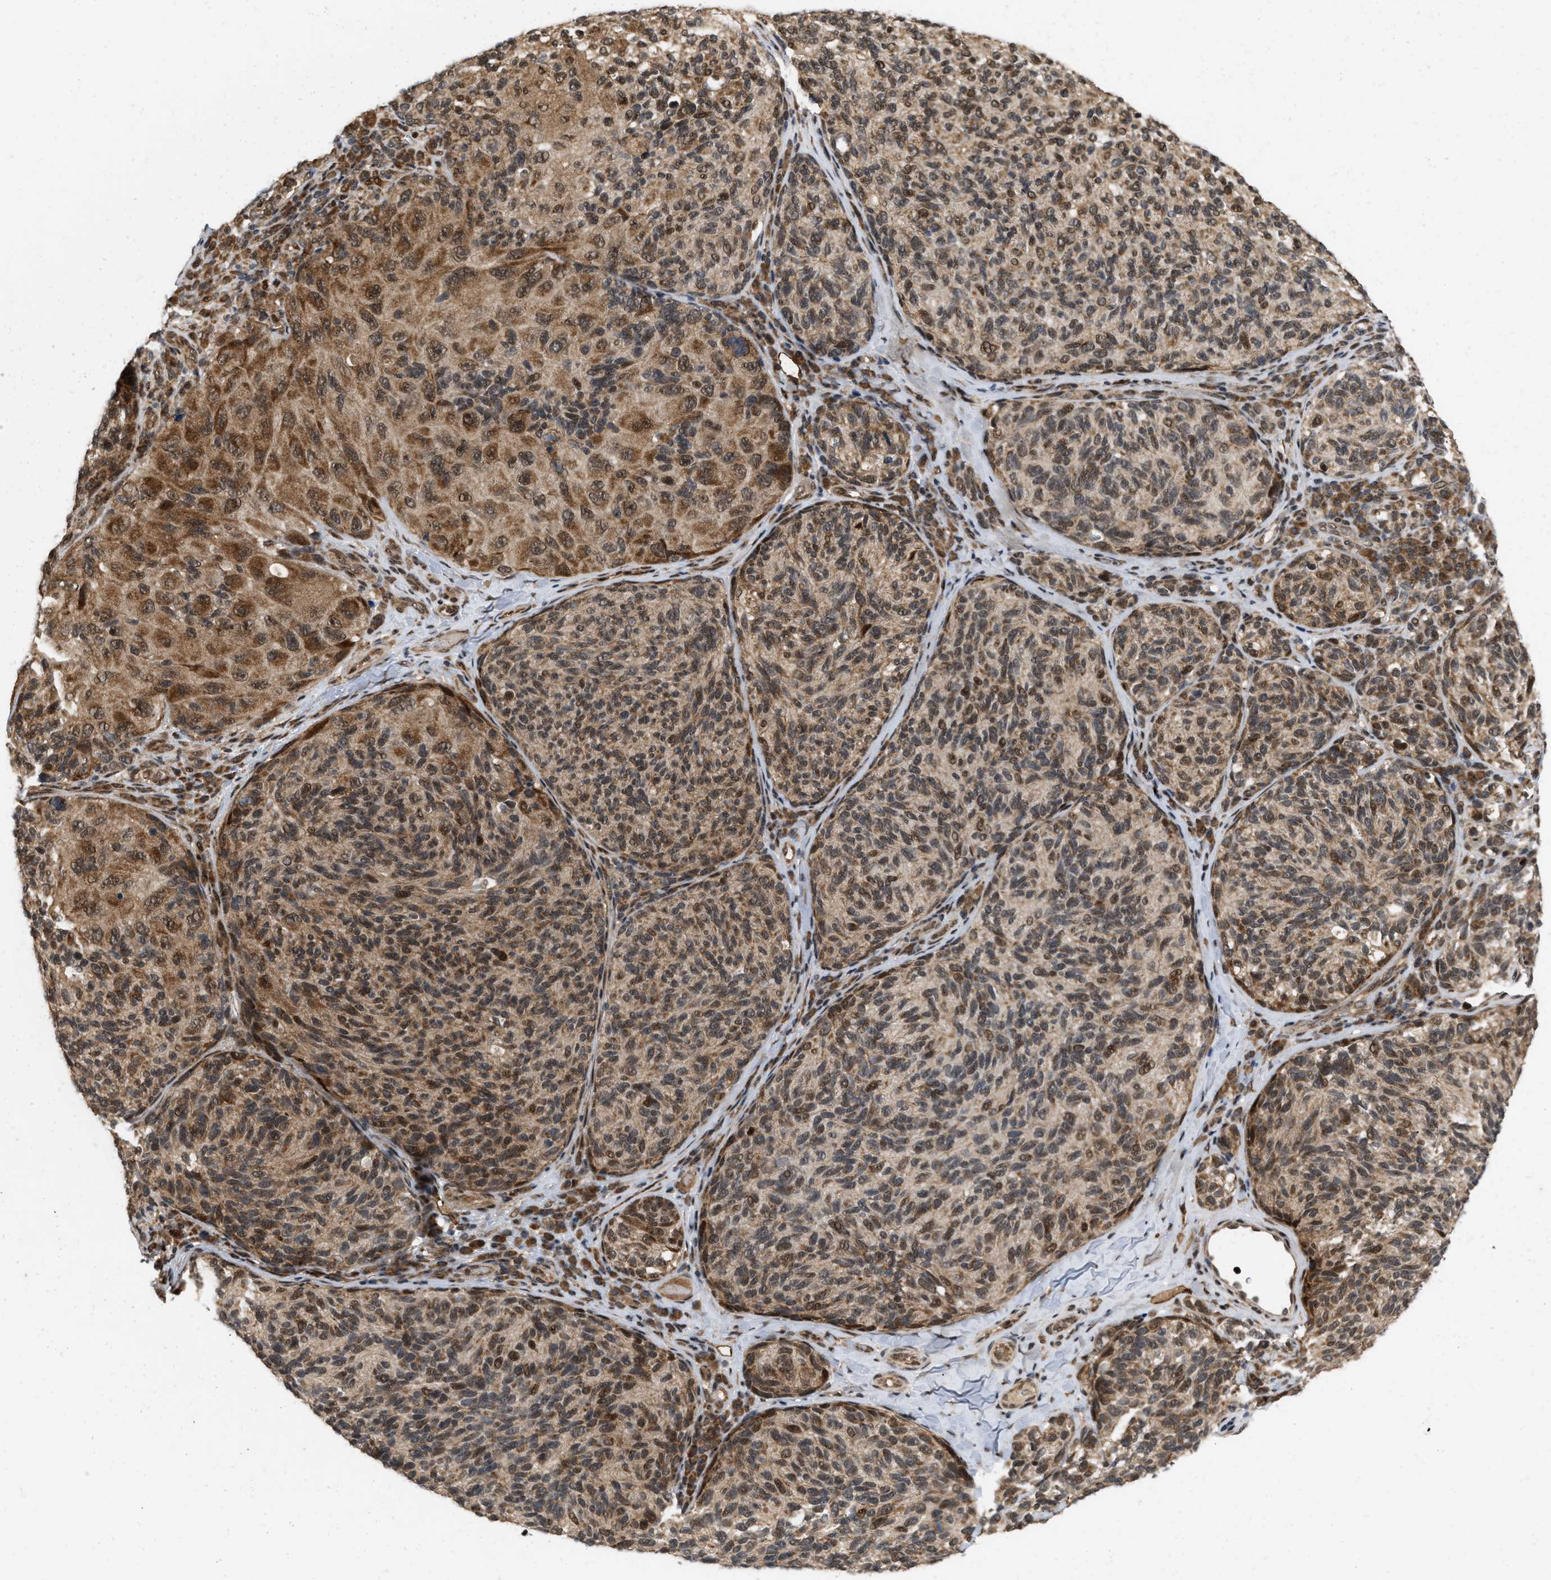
{"staining": {"intensity": "moderate", "quantity": ">75%", "location": "cytoplasmic/membranous,nuclear"}, "tissue": "melanoma", "cell_type": "Tumor cells", "image_type": "cancer", "snomed": [{"axis": "morphology", "description": "Malignant melanoma, NOS"}, {"axis": "topography", "description": "Skin"}], "caption": "Melanoma stained with DAB immunohistochemistry (IHC) shows medium levels of moderate cytoplasmic/membranous and nuclear expression in approximately >75% of tumor cells. (DAB IHC, brown staining for protein, blue staining for nuclei).", "gene": "ANKRD11", "patient": {"sex": "female", "age": 73}}